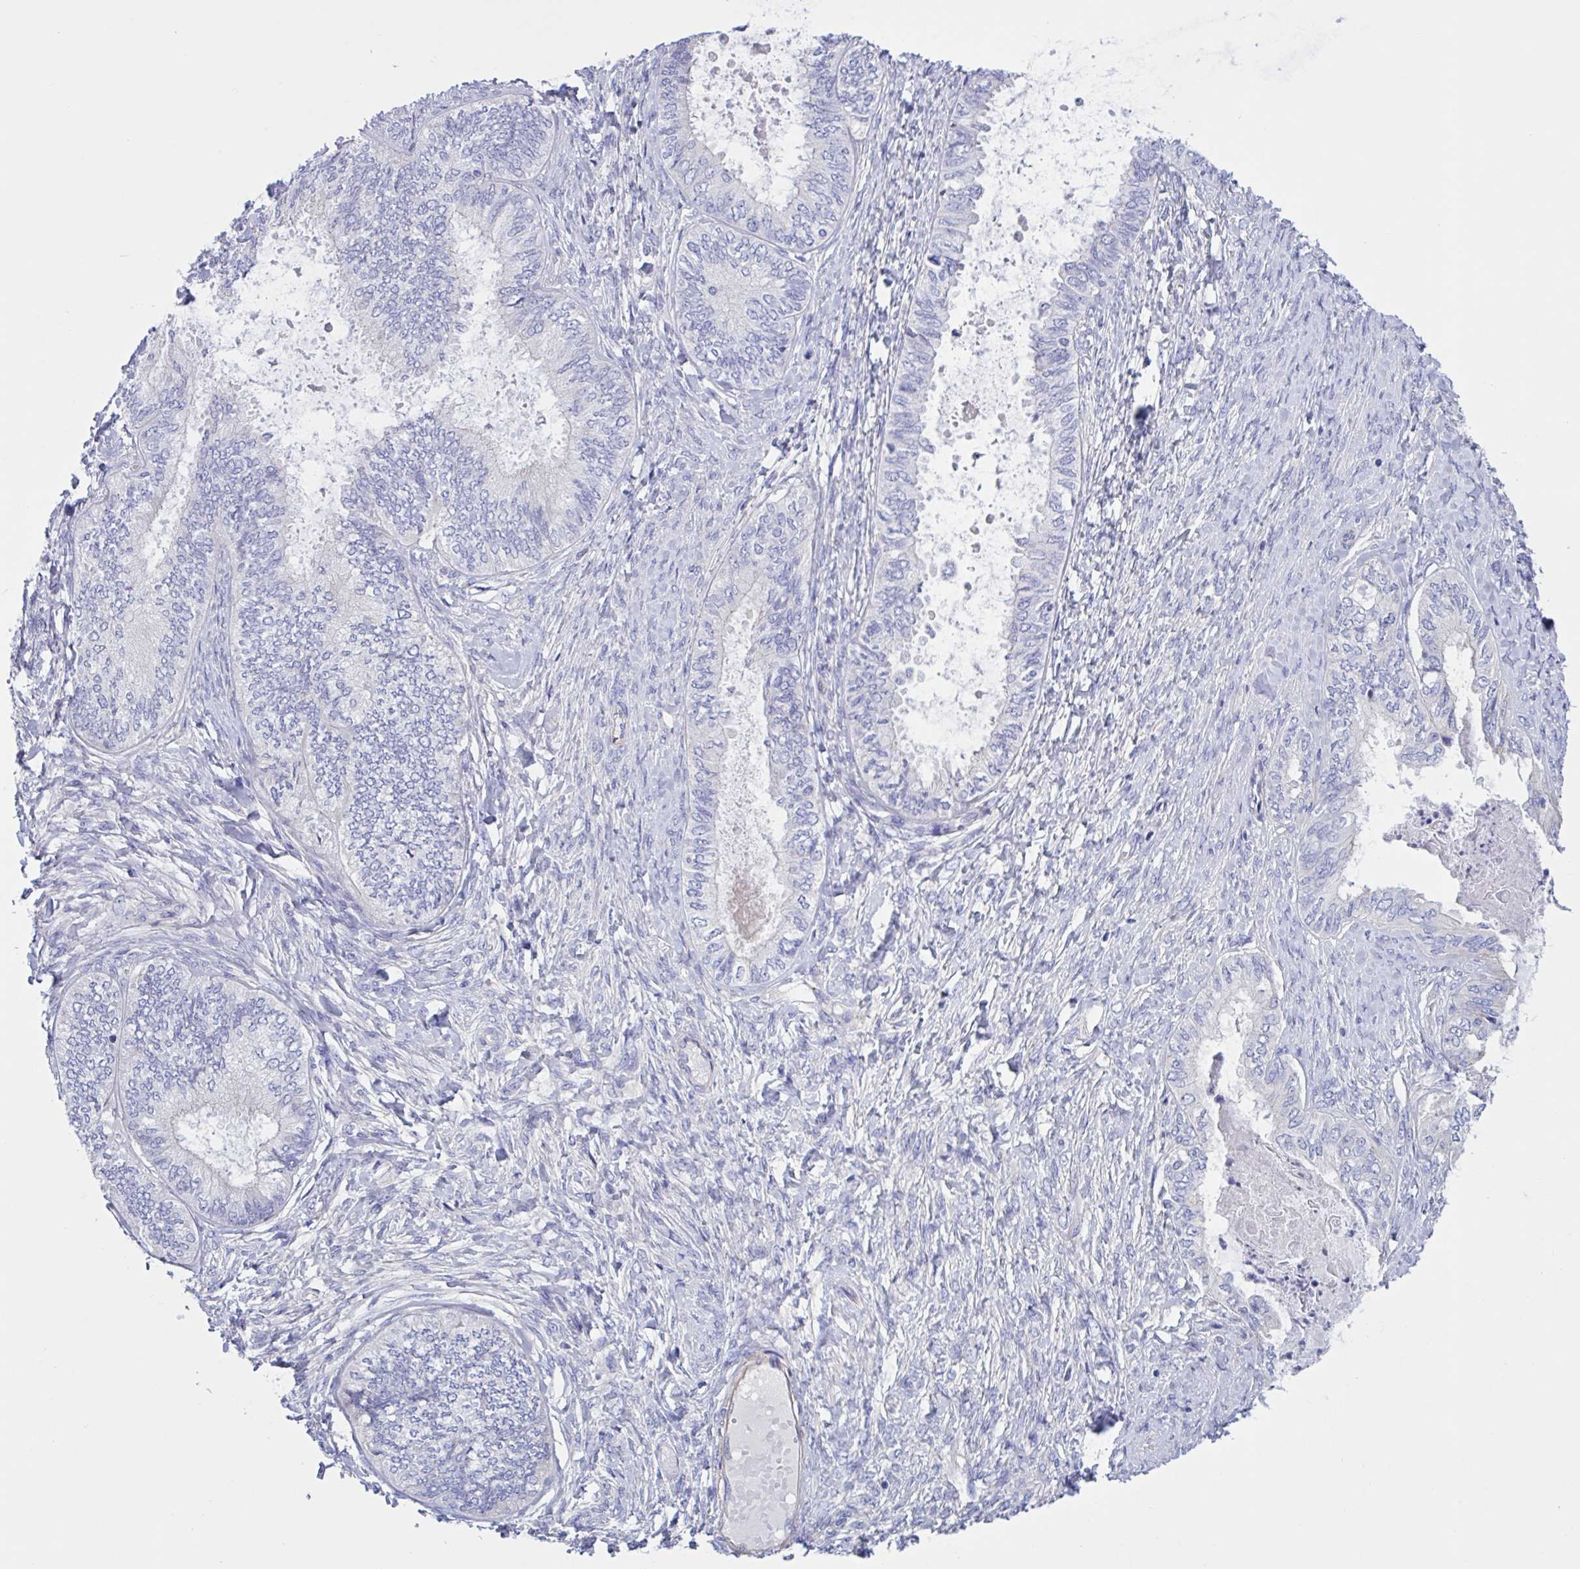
{"staining": {"intensity": "negative", "quantity": "none", "location": "none"}, "tissue": "ovarian cancer", "cell_type": "Tumor cells", "image_type": "cancer", "snomed": [{"axis": "morphology", "description": "Carcinoma, endometroid"}, {"axis": "topography", "description": "Ovary"}], "caption": "IHC of ovarian endometroid carcinoma reveals no positivity in tumor cells. (Stains: DAB IHC with hematoxylin counter stain, Microscopy: brightfield microscopy at high magnification).", "gene": "SLC66A1", "patient": {"sex": "female", "age": 70}}